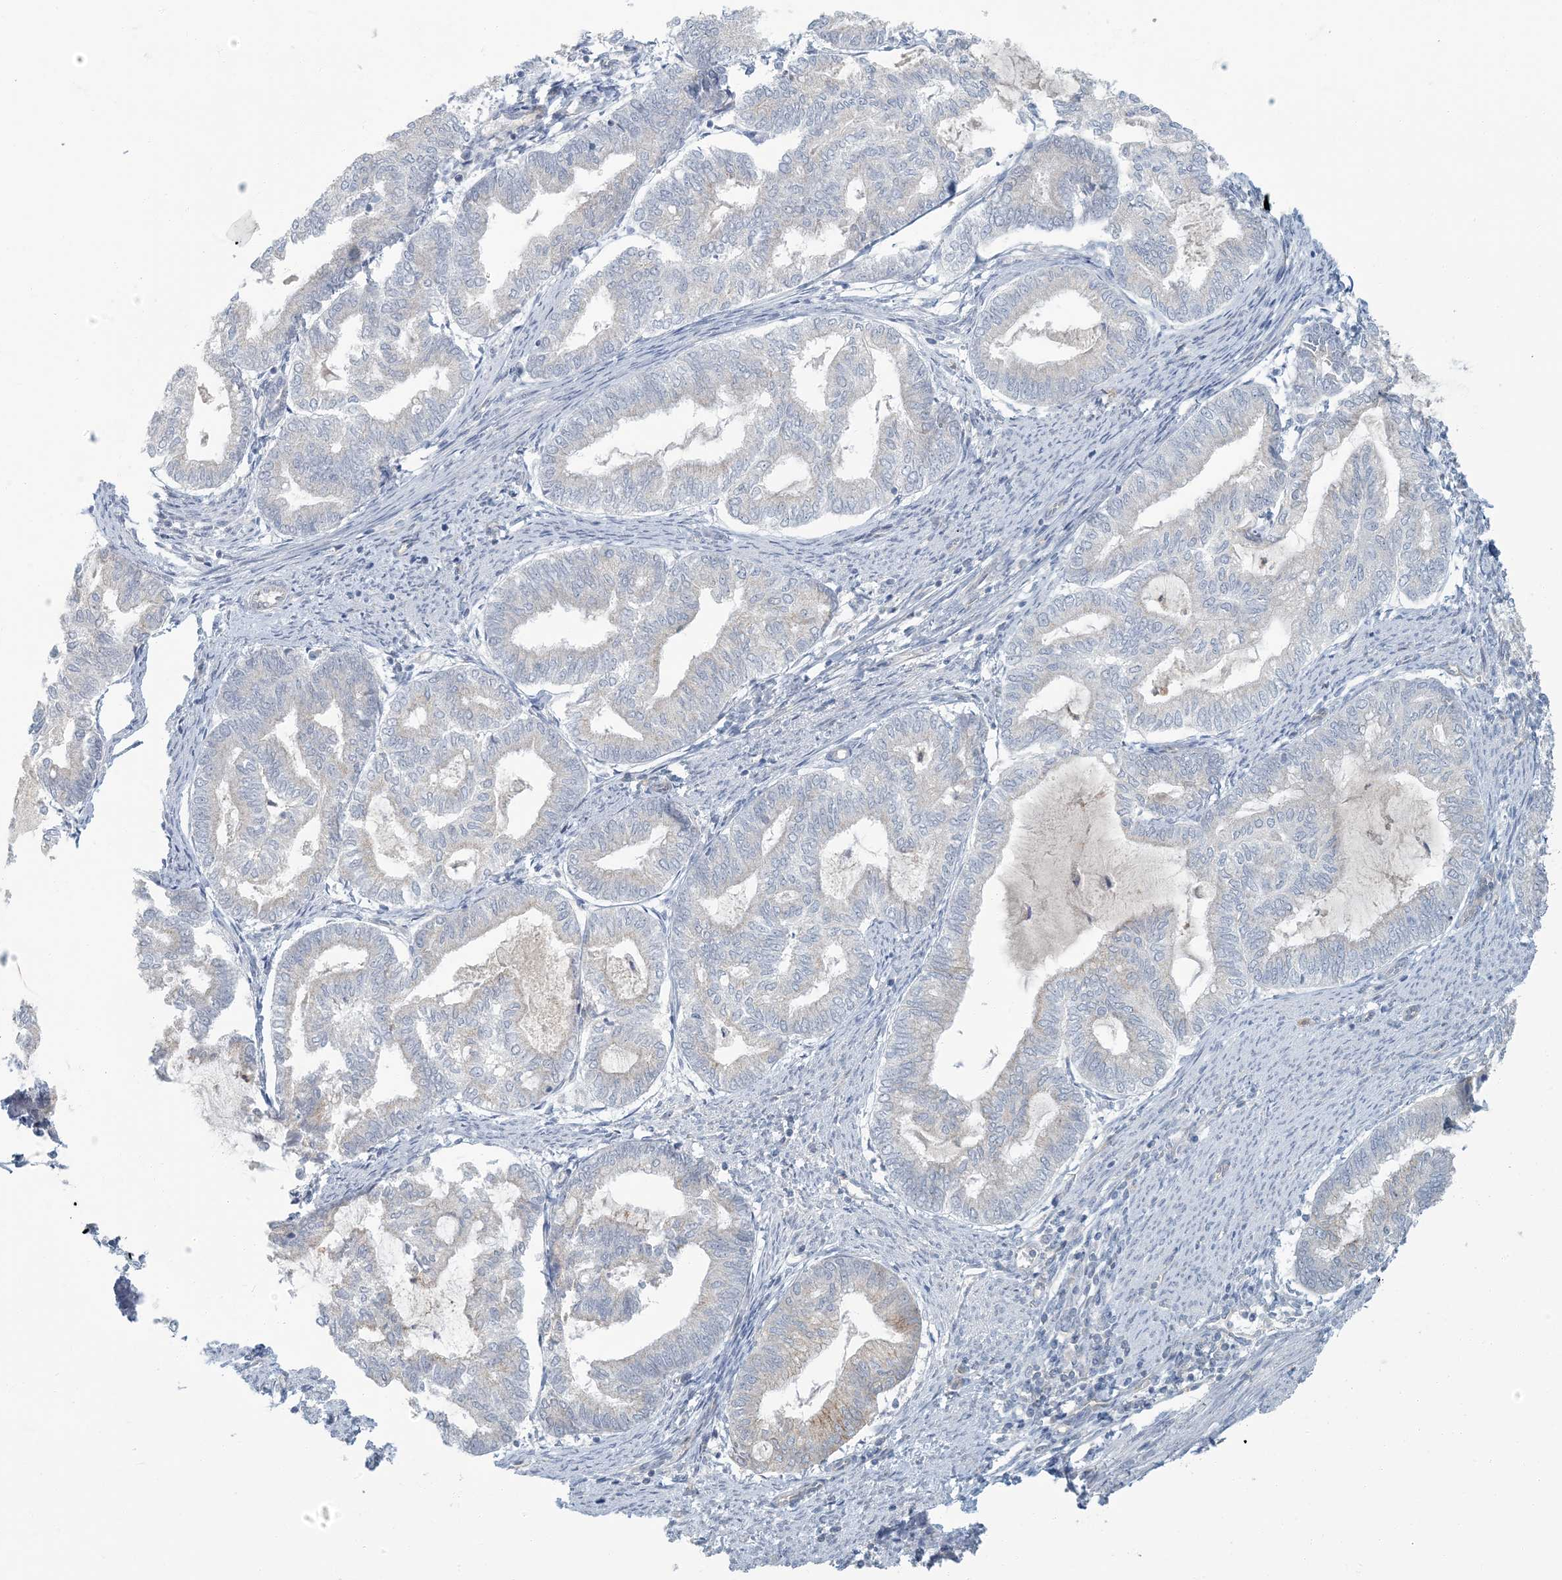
{"staining": {"intensity": "negative", "quantity": "none", "location": "none"}, "tissue": "endometrial cancer", "cell_type": "Tumor cells", "image_type": "cancer", "snomed": [{"axis": "morphology", "description": "Adenocarcinoma, NOS"}, {"axis": "topography", "description": "Endometrium"}], "caption": "An image of human endometrial cancer is negative for staining in tumor cells.", "gene": "EPHA4", "patient": {"sex": "female", "age": 79}}